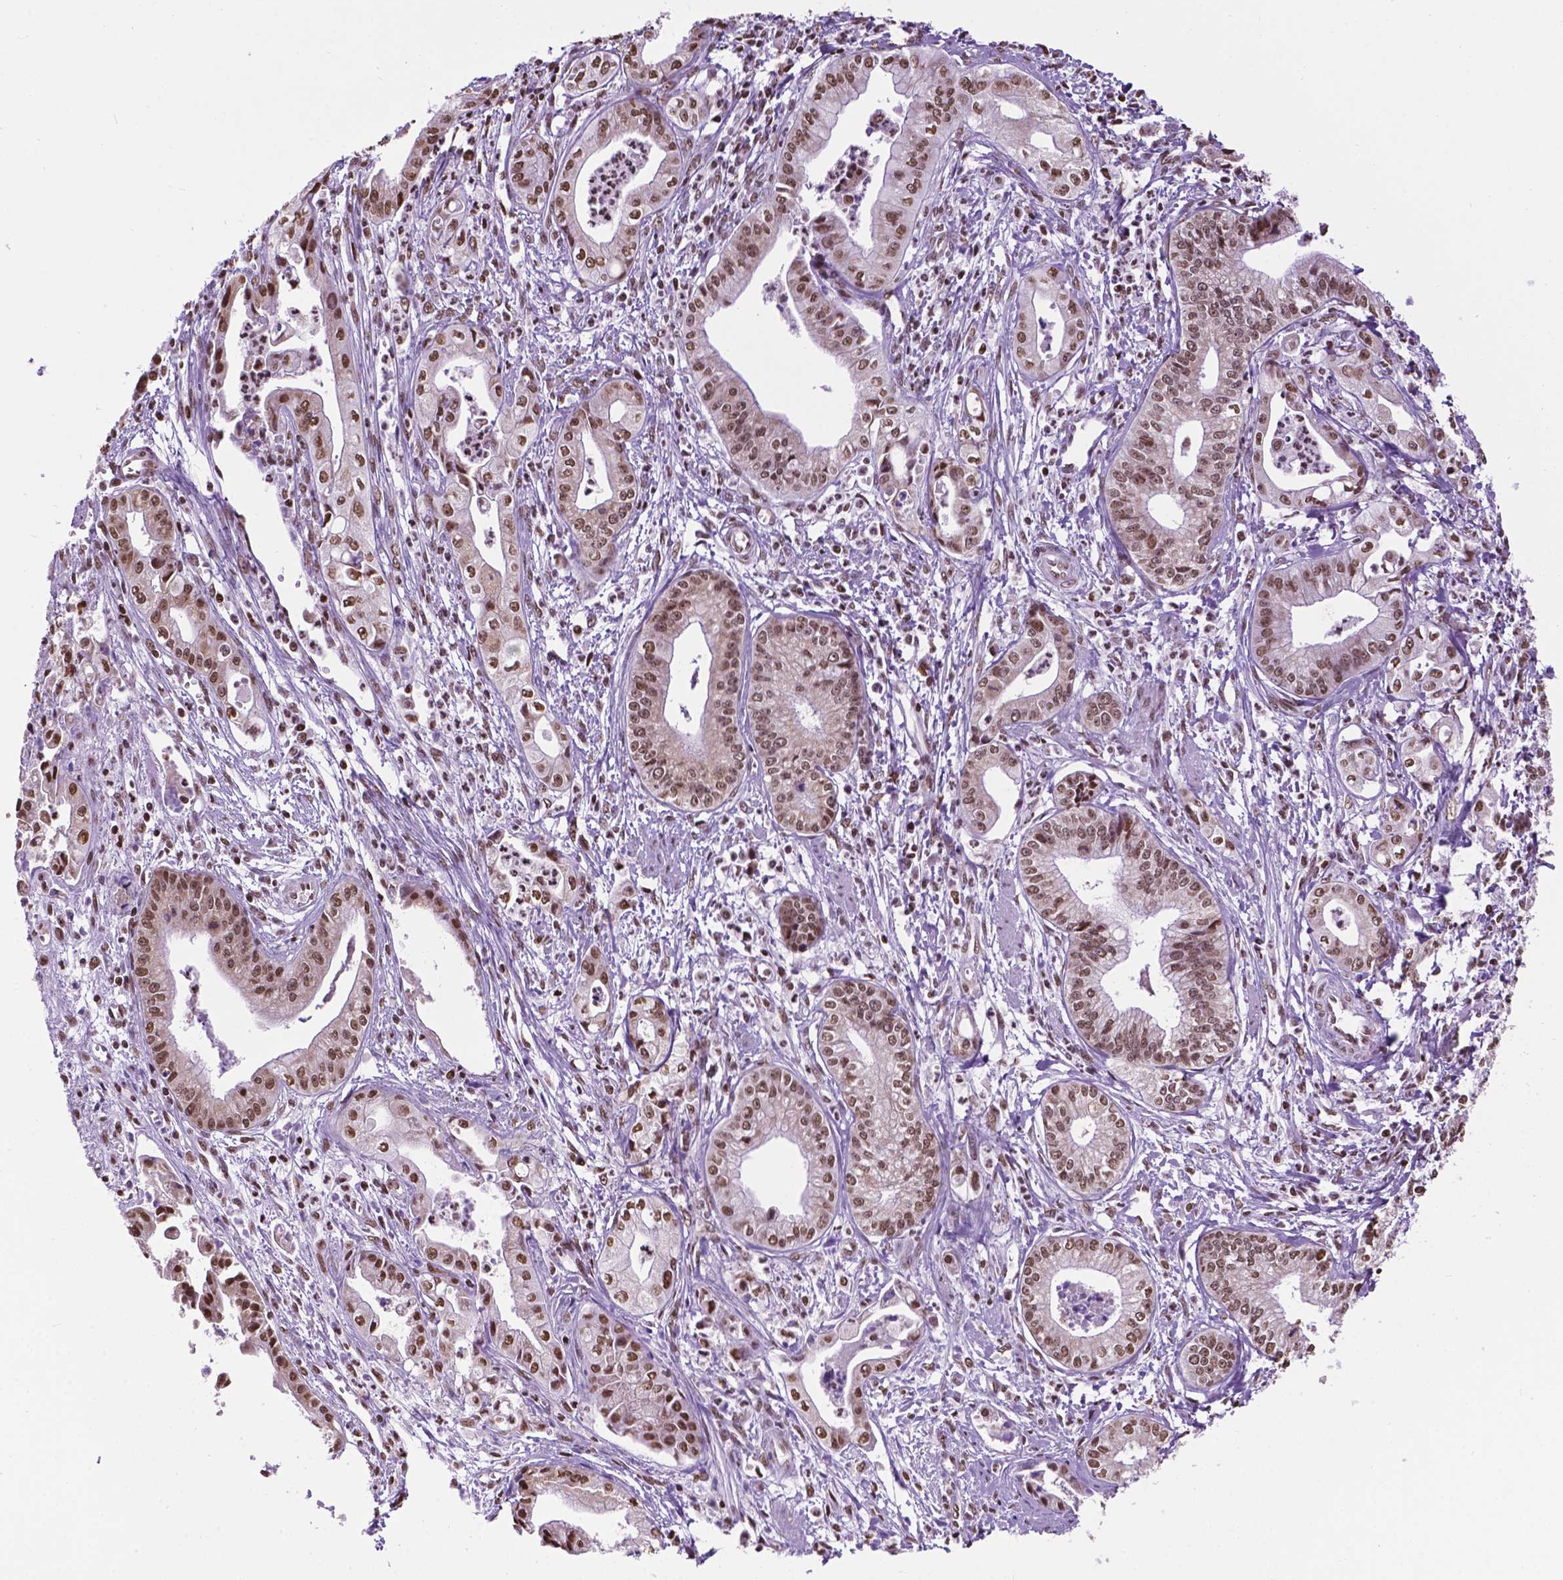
{"staining": {"intensity": "moderate", "quantity": ">75%", "location": "nuclear"}, "tissue": "pancreatic cancer", "cell_type": "Tumor cells", "image_type": "cancer", "snomed": [{"axis": "morphology", "description": "Adenocarcinoma, NOS"}, {"axis": "topography", "description": "Pancreas"}], "caption": "Immunohistochemistry (IHC) (DAB) staining of pancreatic adenocarcinoma demonstrates moderate nuclear protein positivity in about >75% of tumor cells.", "gene": "COL23A1", "patient": {"sex": "female", "age": 65}}